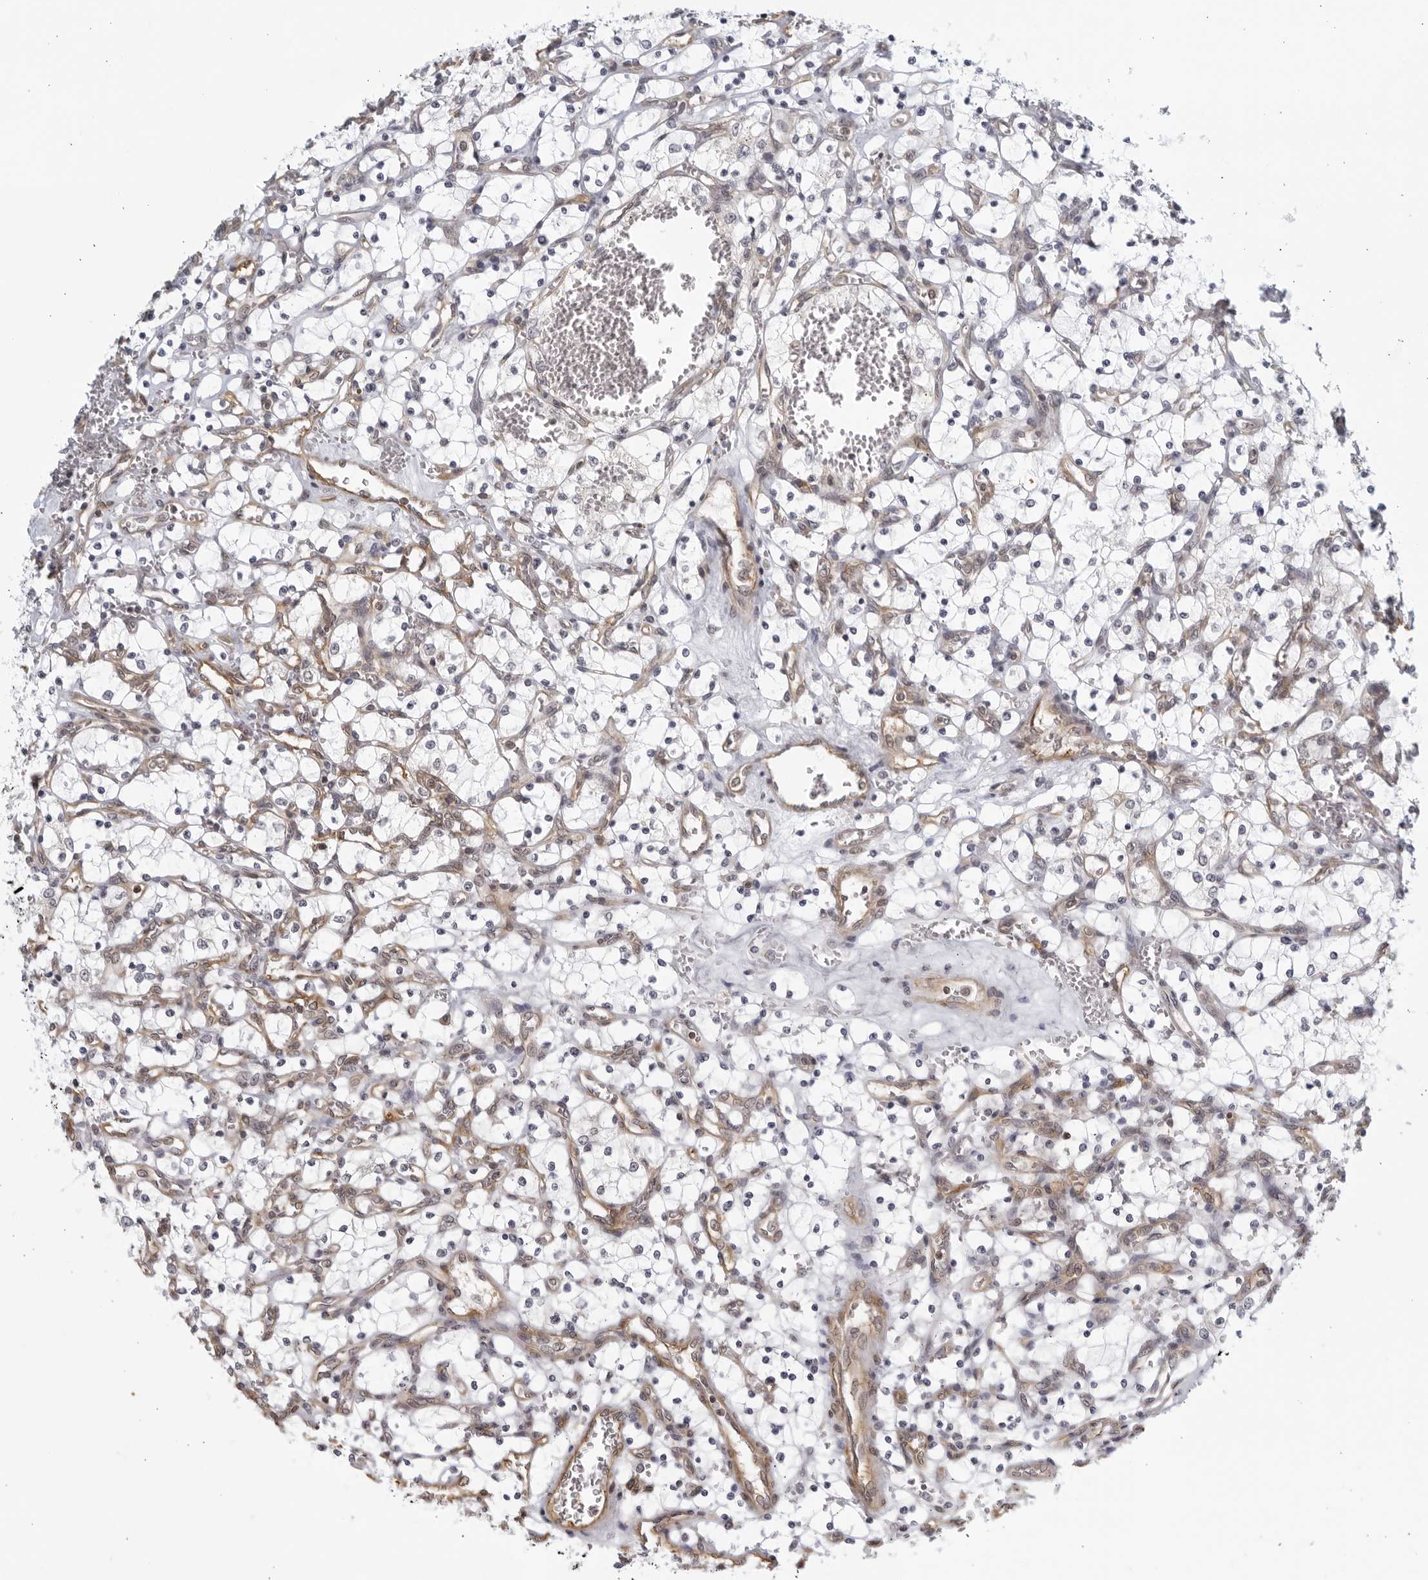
{"staining": {"intensity": "negative", "quantity": "none", "location": "none"}, "tissue": "renal cancer", "cell_type": "Tumor cells", "image_type": "cancer", "snomed": [{"axis": "morphology", "description": "Adenocarcinoma, NOS"}, {"axis": "topography", "description": "Kidney"}], "caption": "Immunohistochemical staining of human renal adenocarcinoma demonstrates no significant expression in tumor cells.", "gene": "SERTAD4", "patient": {"sex": "female", "age": 69}}